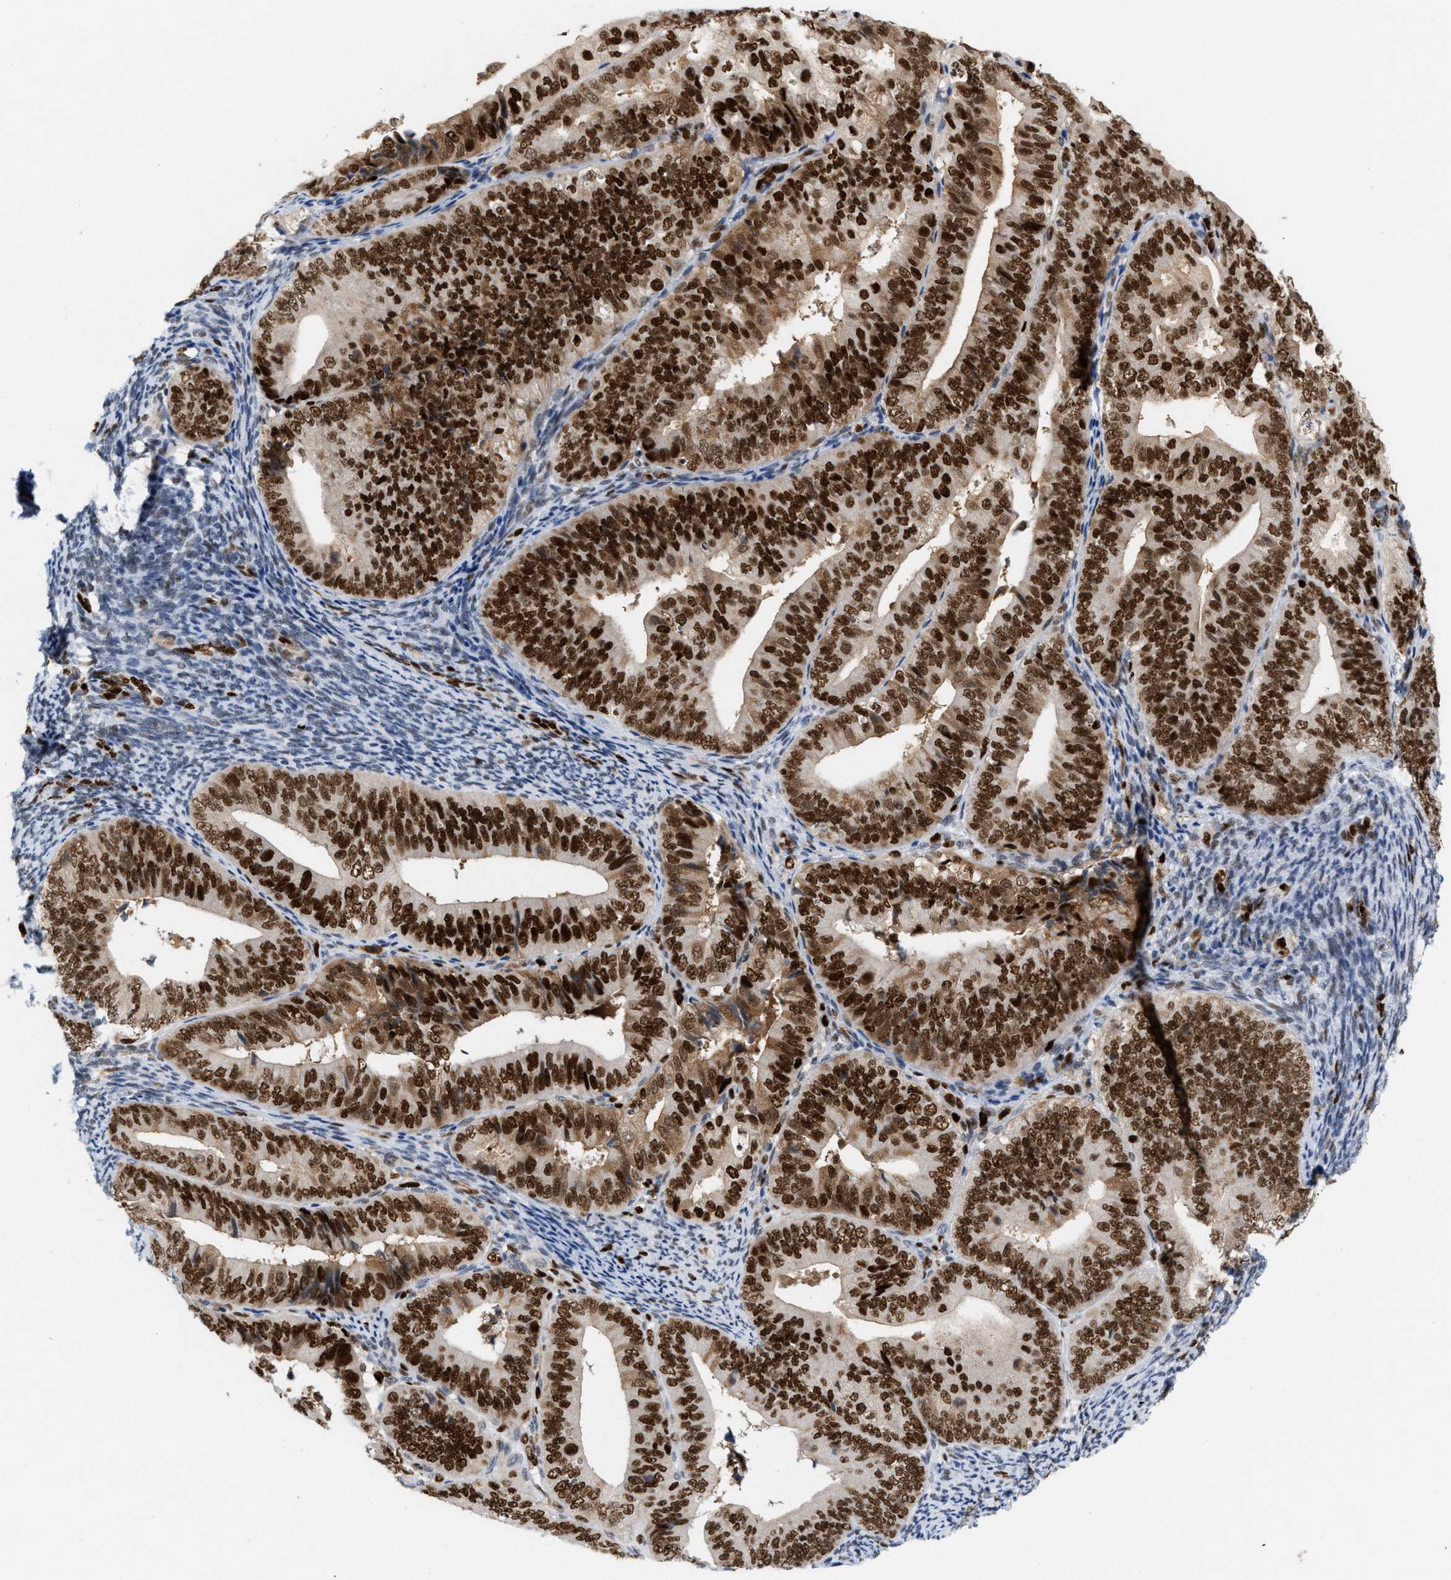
{"staining": {"intensity": "strong", "quantity": ">75%", "location": "nuclear"}, "tissue": "endometrial cancer", "cell_type": "Tumor cells", "image_type": "cancer", "snomed": [{"axis": "morphology", "description": "Adenocarcinoma, NOS"}, {"axis": "topography", "description": "Endometrium"}], "caption": "Endometrial adenocarcinoma was stained to show a protein in brown. There is high levels of strong nuclear positivity in about >75% of tumor cells.", "gene": "RNASEK-C17orf49", "patient": {"sex": "female", "age": 63}}